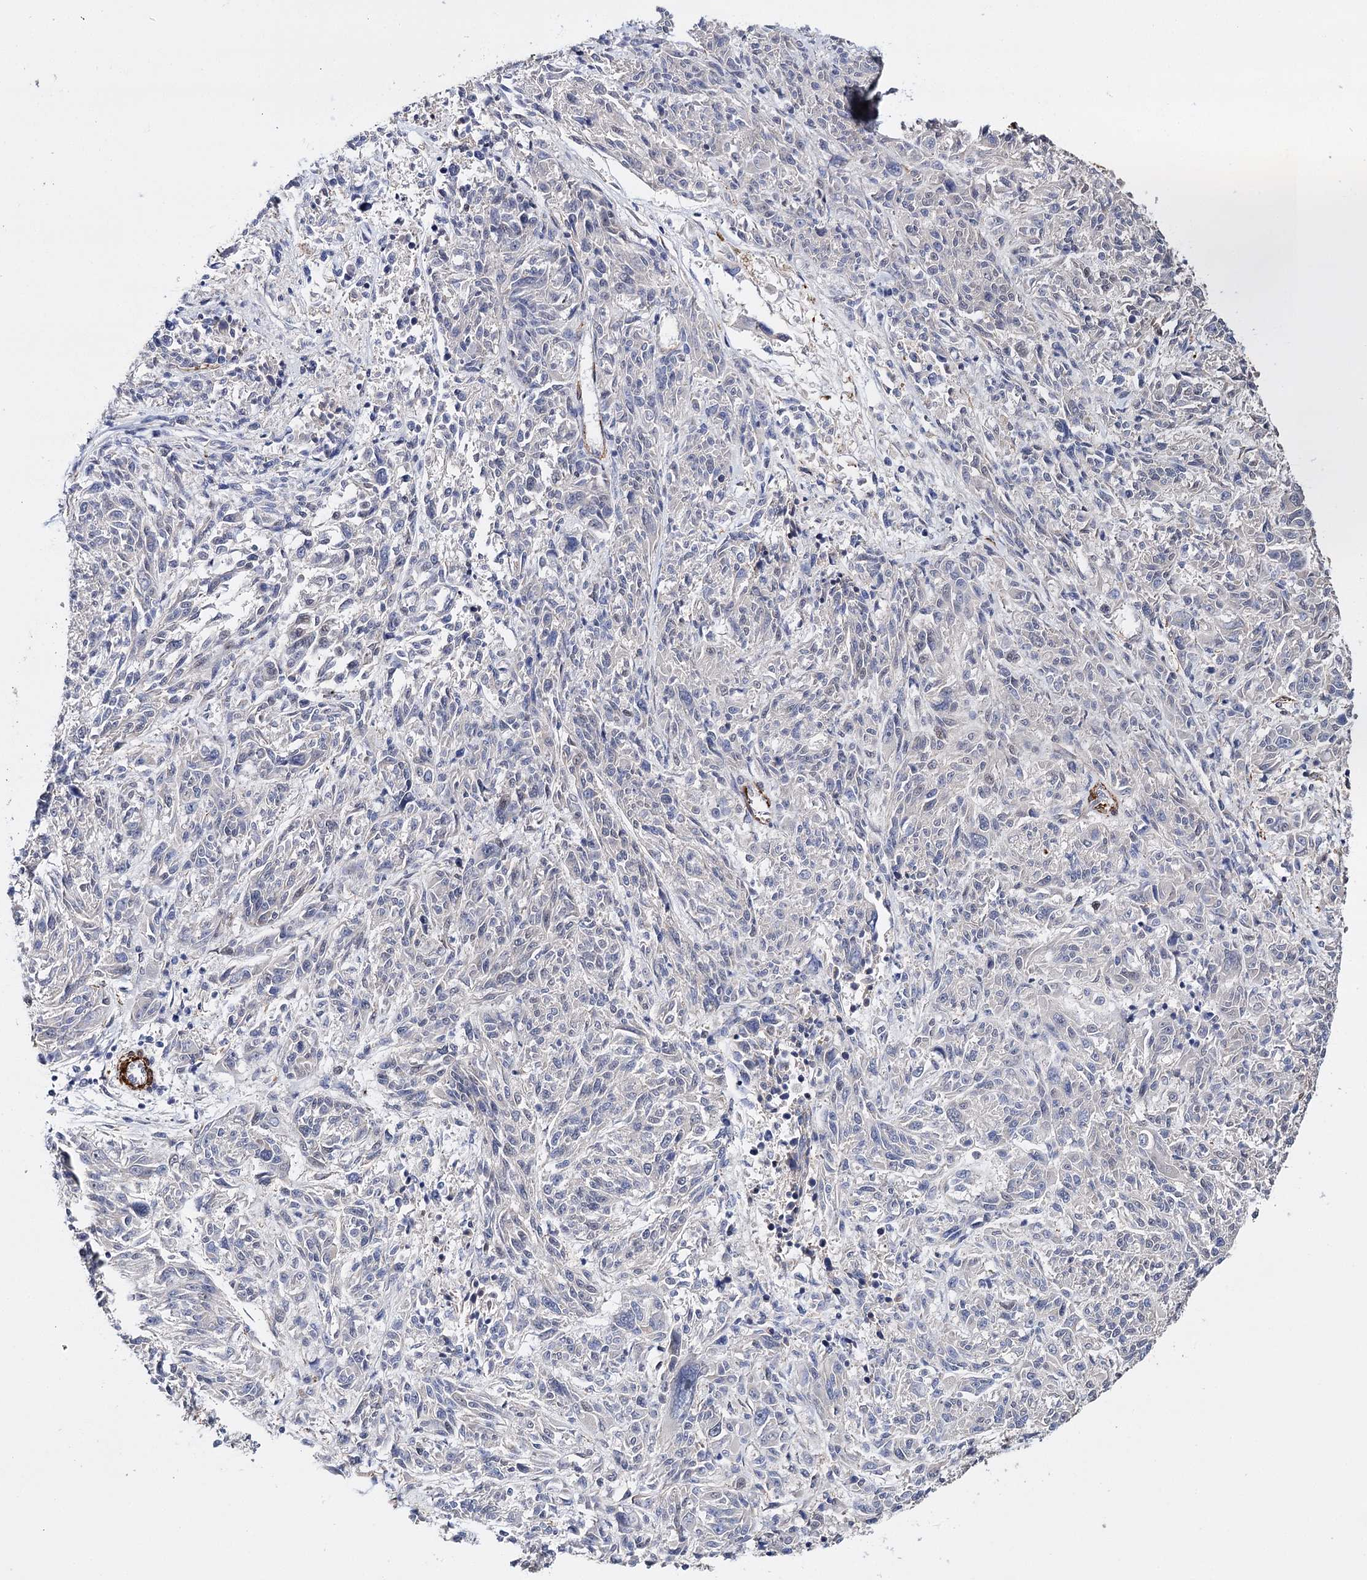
{"staining": {"intensity": "negative", "quantity": "none", "location": "none"}, "tissue": "melanoma", "cell_type": "Tumor cells", "image_type": "cancer", "snomed": [{"axis": "morphology", "description": "Malignant melanoma, NOS"}, {"axis": "topography", "description": "Skin"}], "caption": "Malignant melanoma was stained to show a protein in brown. There is no significant positivity in tumor cells. The staining was performed using DAB (3,3'-diaminobenzidine) to visualize the protein expression in brown, while the nuclei were stained in blue with hematoxylin (Magnification: 20x).", "gene": "CFAP46", "patient": {"sex": "male", "age": 53}}